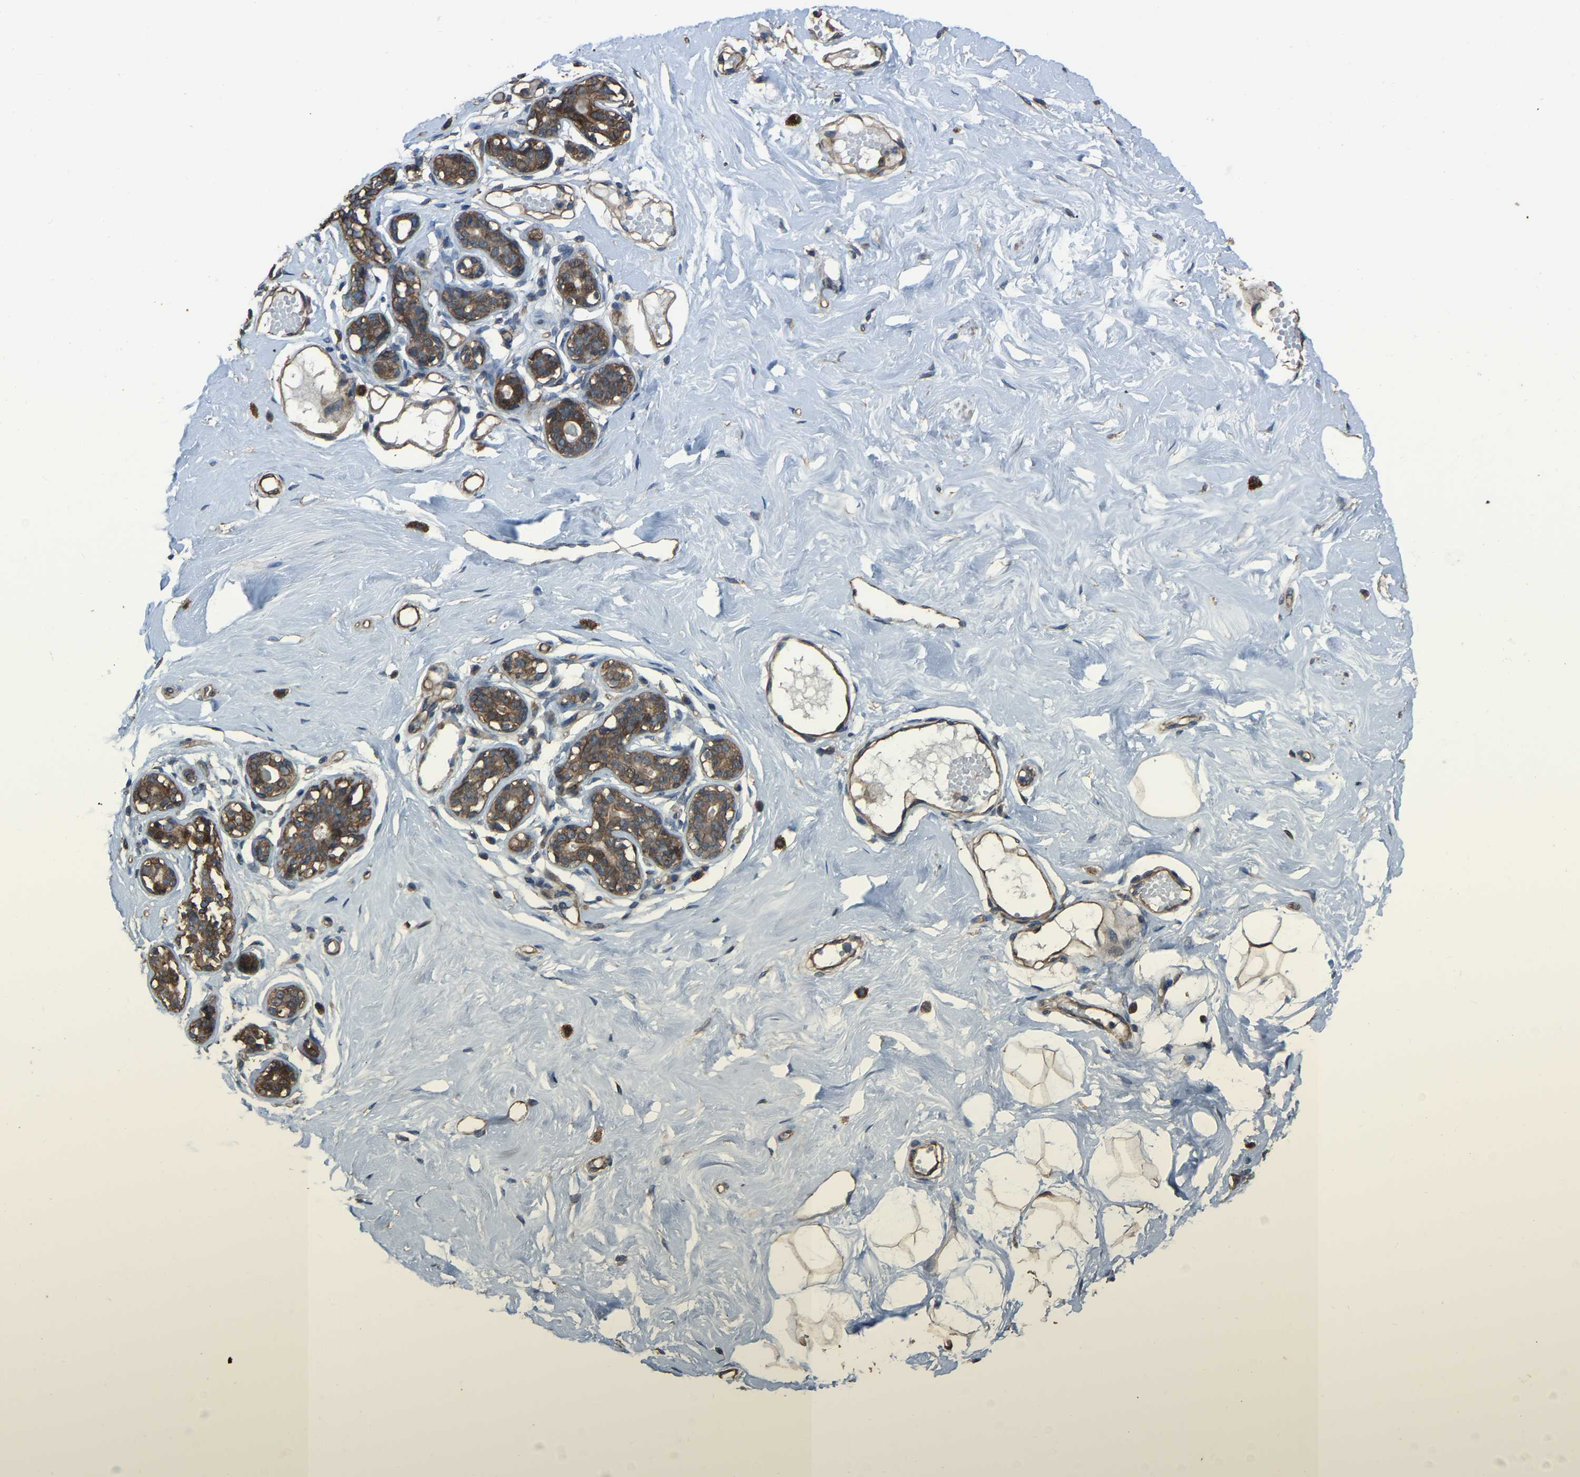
{"staining": {"intensity": "moderate", "quantity": ">75%", "location": "cytoplasmic/membranous"}, "tissue": "breast", "cell_type": "Adipocytes", "image_type": "normal", "snomed": [{"axis": "morphology", "description": "Normal tissue, NOS"}, {"axis": "topography", "description": "Breast"}], "caption": "Unremarkable breast reveals moderate cytoplasmic/membranous expression in about >75% of adipocytes, visualized by immunohistochemistry.", "gene": "SLC4A2", "patient": {"sex": "female", "age": 23}}